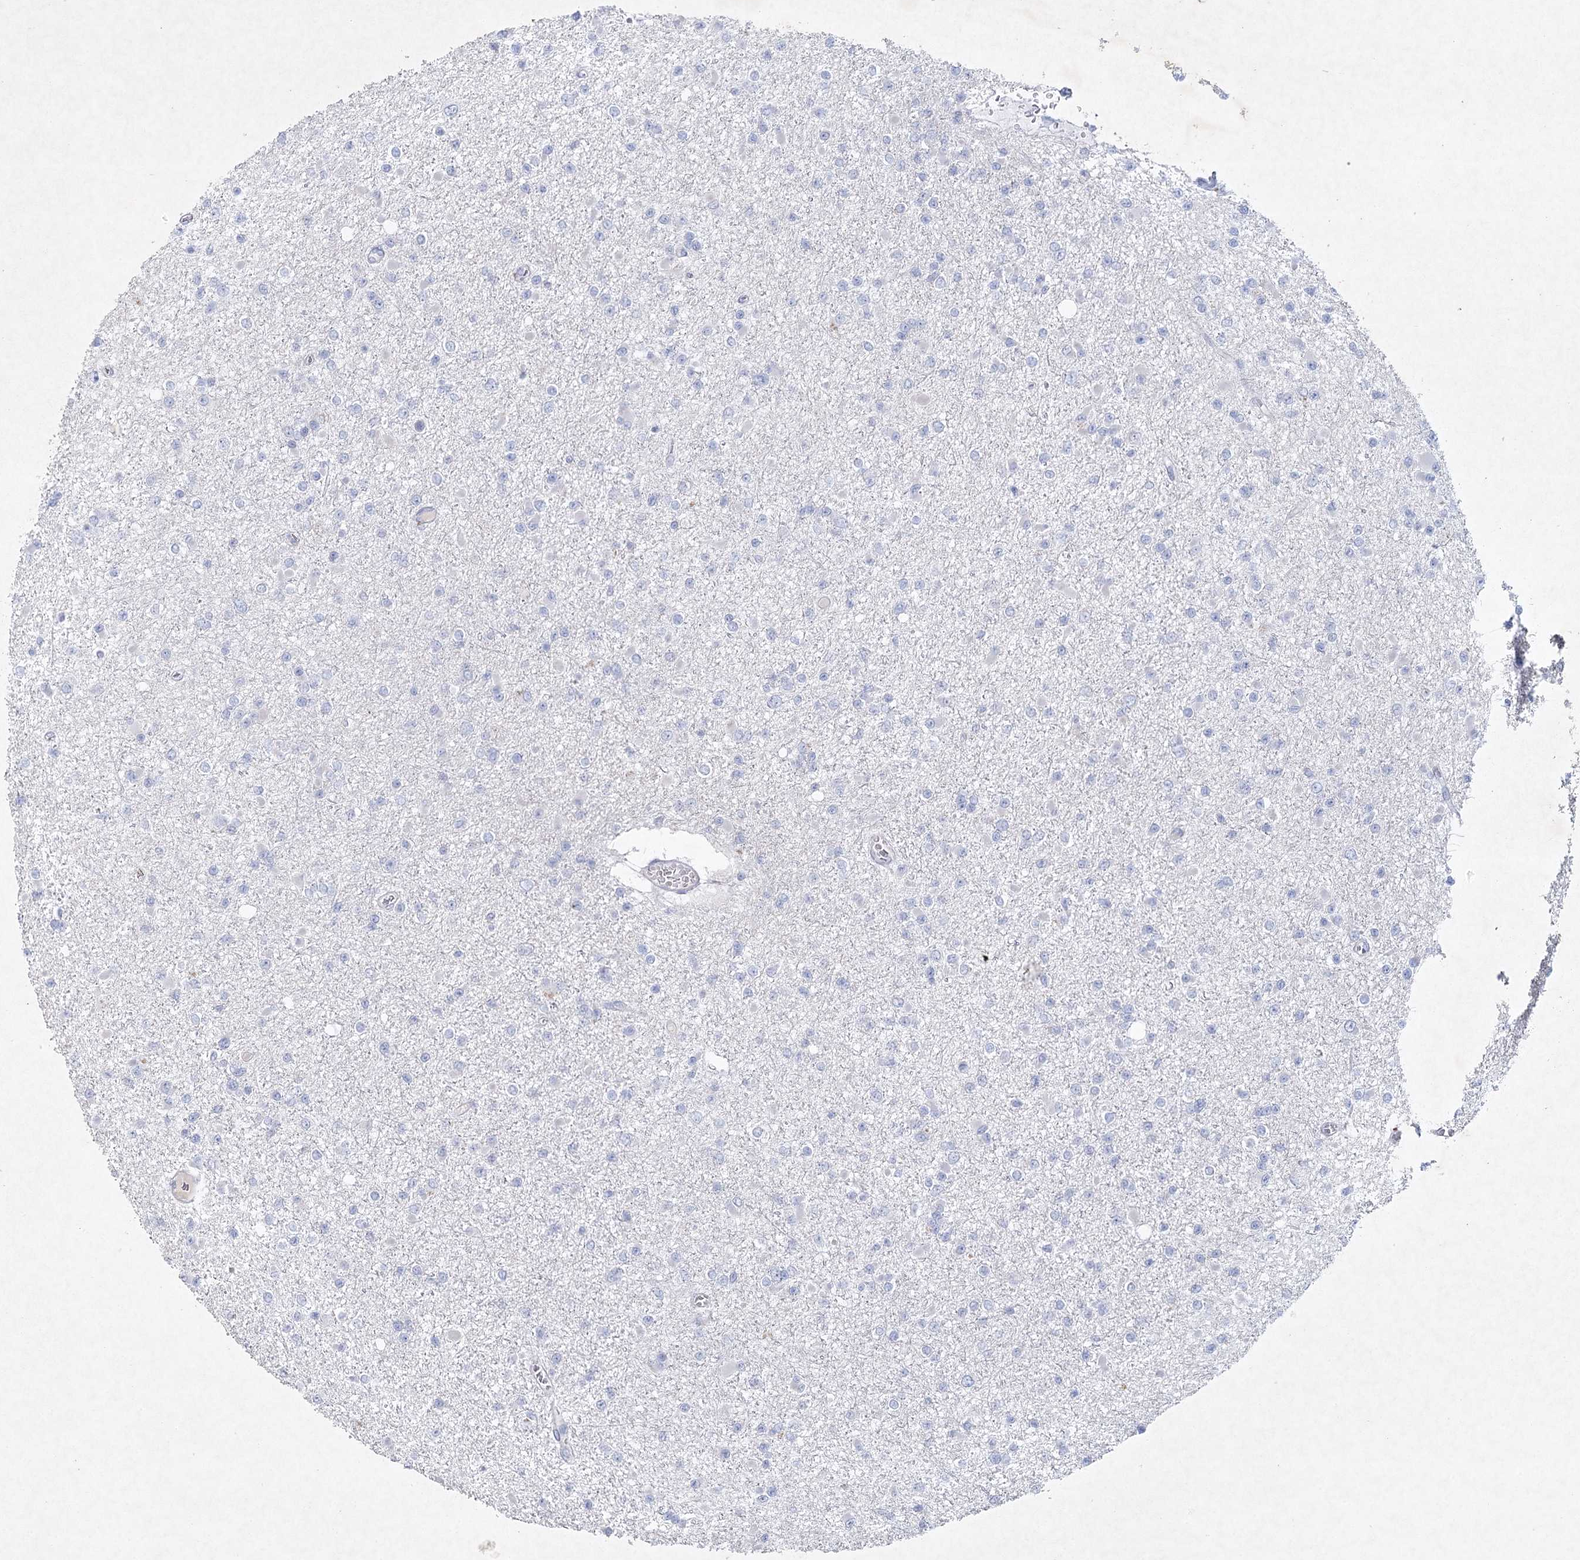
{"staining": {"intensity": "negative", "quantity": "none", "location": "none"}, "tissue": "glioma", "cell_type": "Tumor cells", "image_type": "cancer", "snomed": [{"axis": "morphology", "description": "Glioma, malignant, Low grade"}, {"axis": "topography", "description": "Brain"}], "caption": "Immunohistochemical staining of glioma exhibits no significant positivity in tumor cells.", "gene": "MAP3K13", "patient": {"sex": "female", "age": 22}}